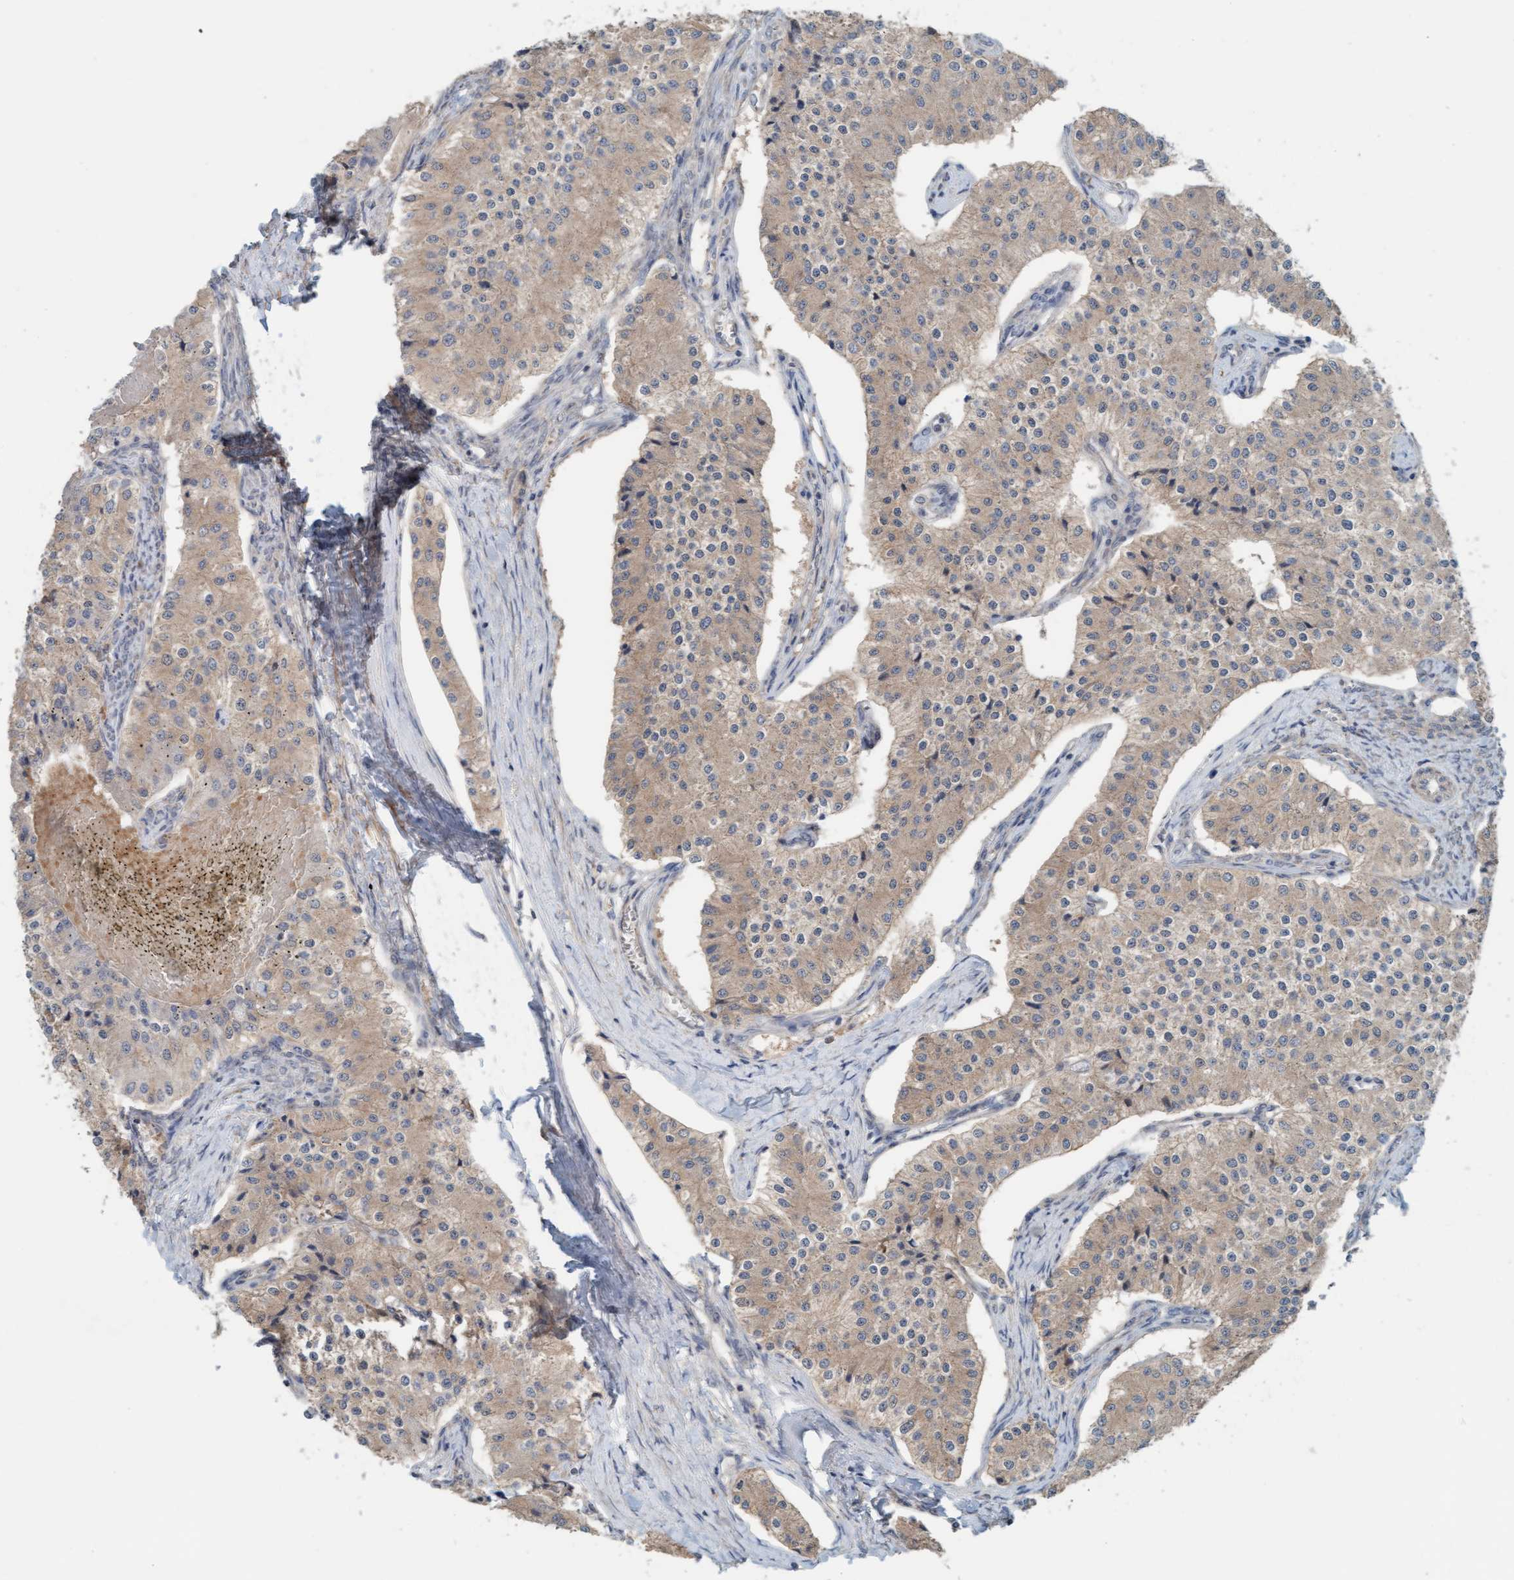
{"staining": {"intensity": "moderate", "quantity": ">75%", "location": "cytoplasmic/membranous"}, "tissue": "carcinoid", "cell_type": "Tumor cells", "image_type": "cancer", "snomed": [{"axis": "morphology", "description": "Carcinoid, malignant, NOS"}, {"axis": "topography", "description": "Colon"}], "caption": "IHC of malignant carcinoid displays medium levels of moderate cytoplasmic/membranous positivity in about >75% of tumor cells.", "gene": "UBAP1", "patient": {"sex": "female", "age": 52}}